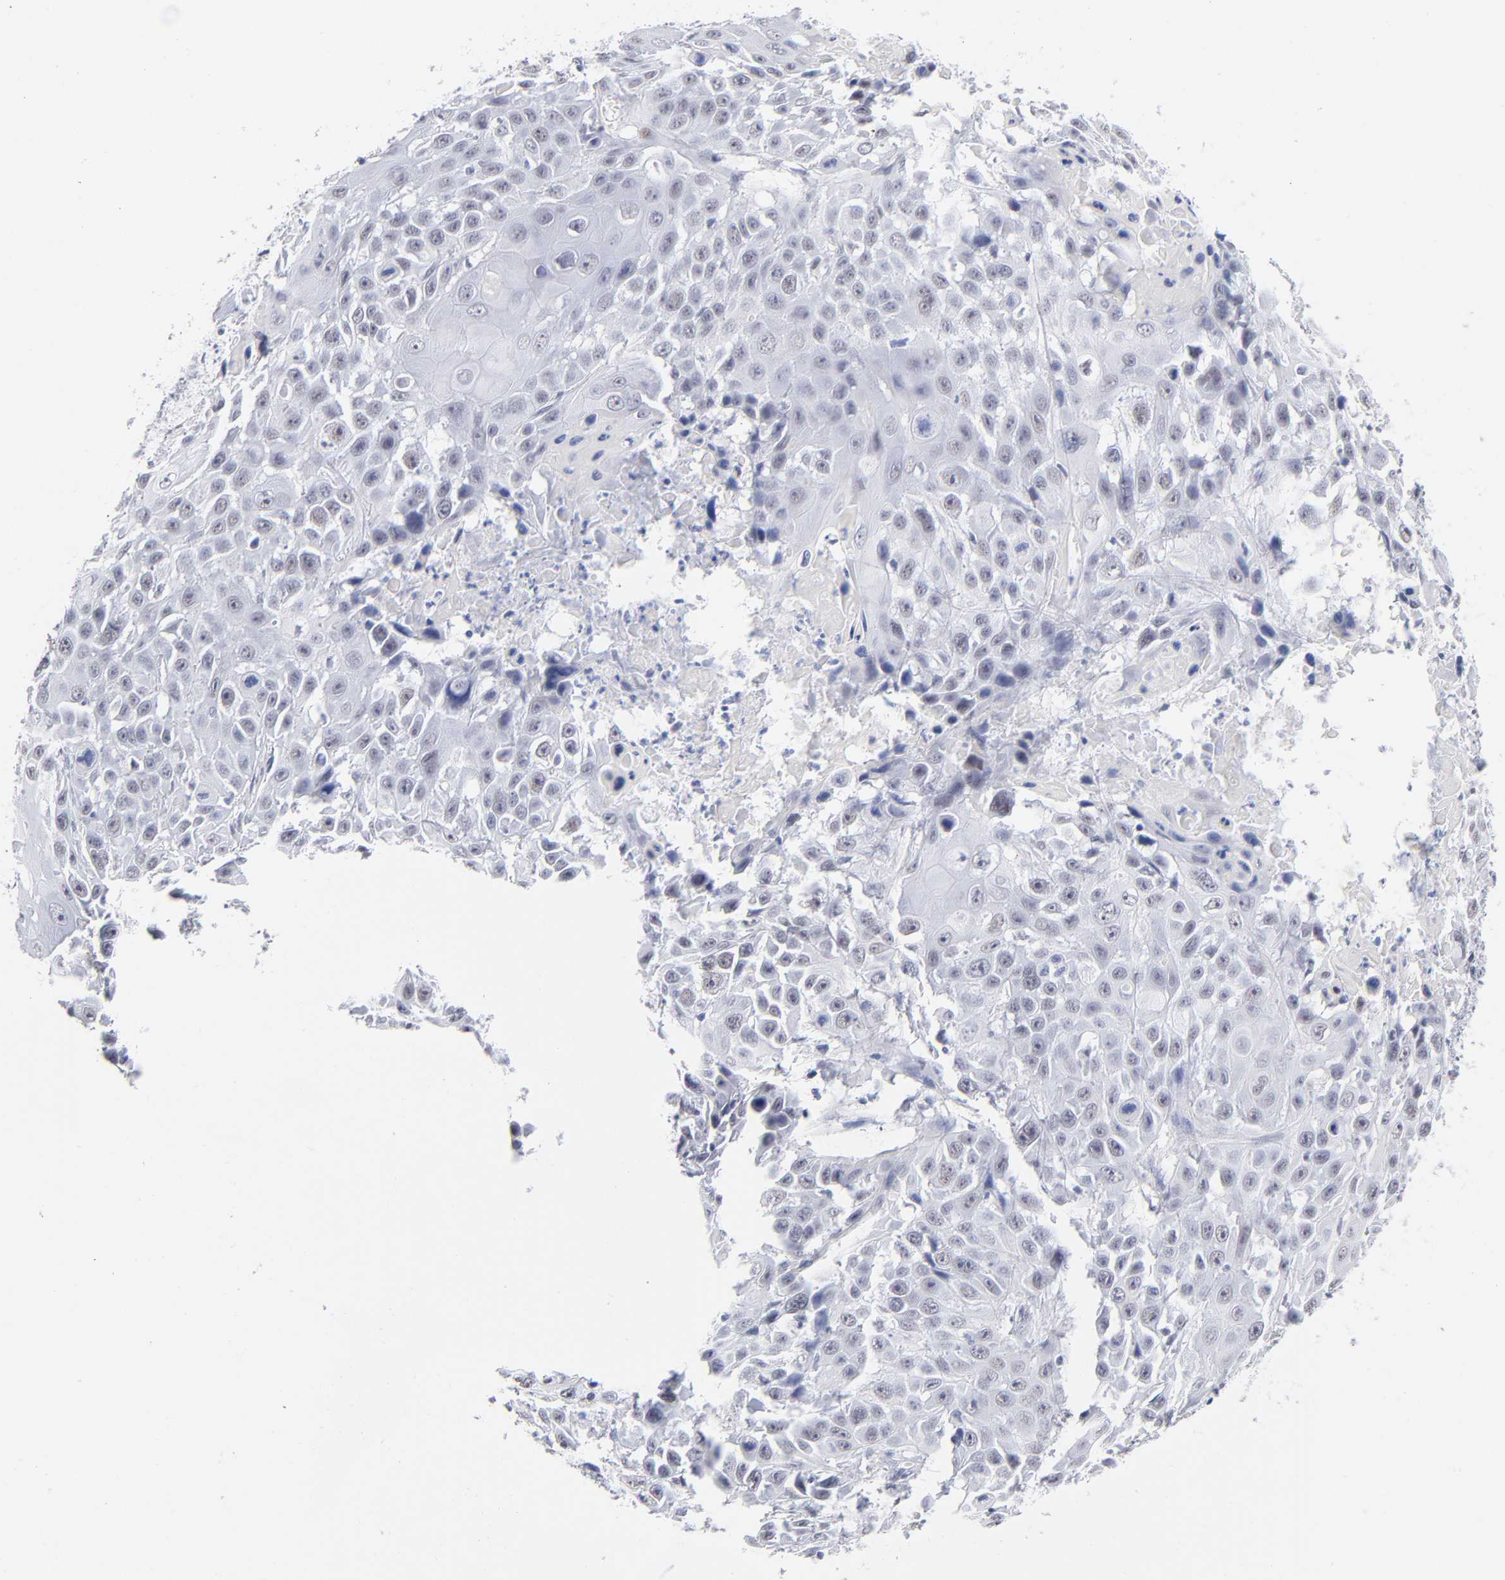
{"staining": {"intensity": "weak", "quantity": "<25%", "location": "nuclear"}, "tissue": "cervical cancer", "cell_type": "Tumor cells", "image_type": "cancer", "snomed": [{"axis": "morphology", "description": "Squamous cell carcinoma, NOS"}, {"axis": "topography", "description": "Cervix"}], "caption": "A high-resolution photomicrograph shows IHC staining of cervical cancer (squamous cell carcinoma), which shows no significant expression in tumor cells. (IHC, brightfield microscopy, high magnification).", "gene": "SNRPB", "patient": {"sex": "female", "age": 39}}